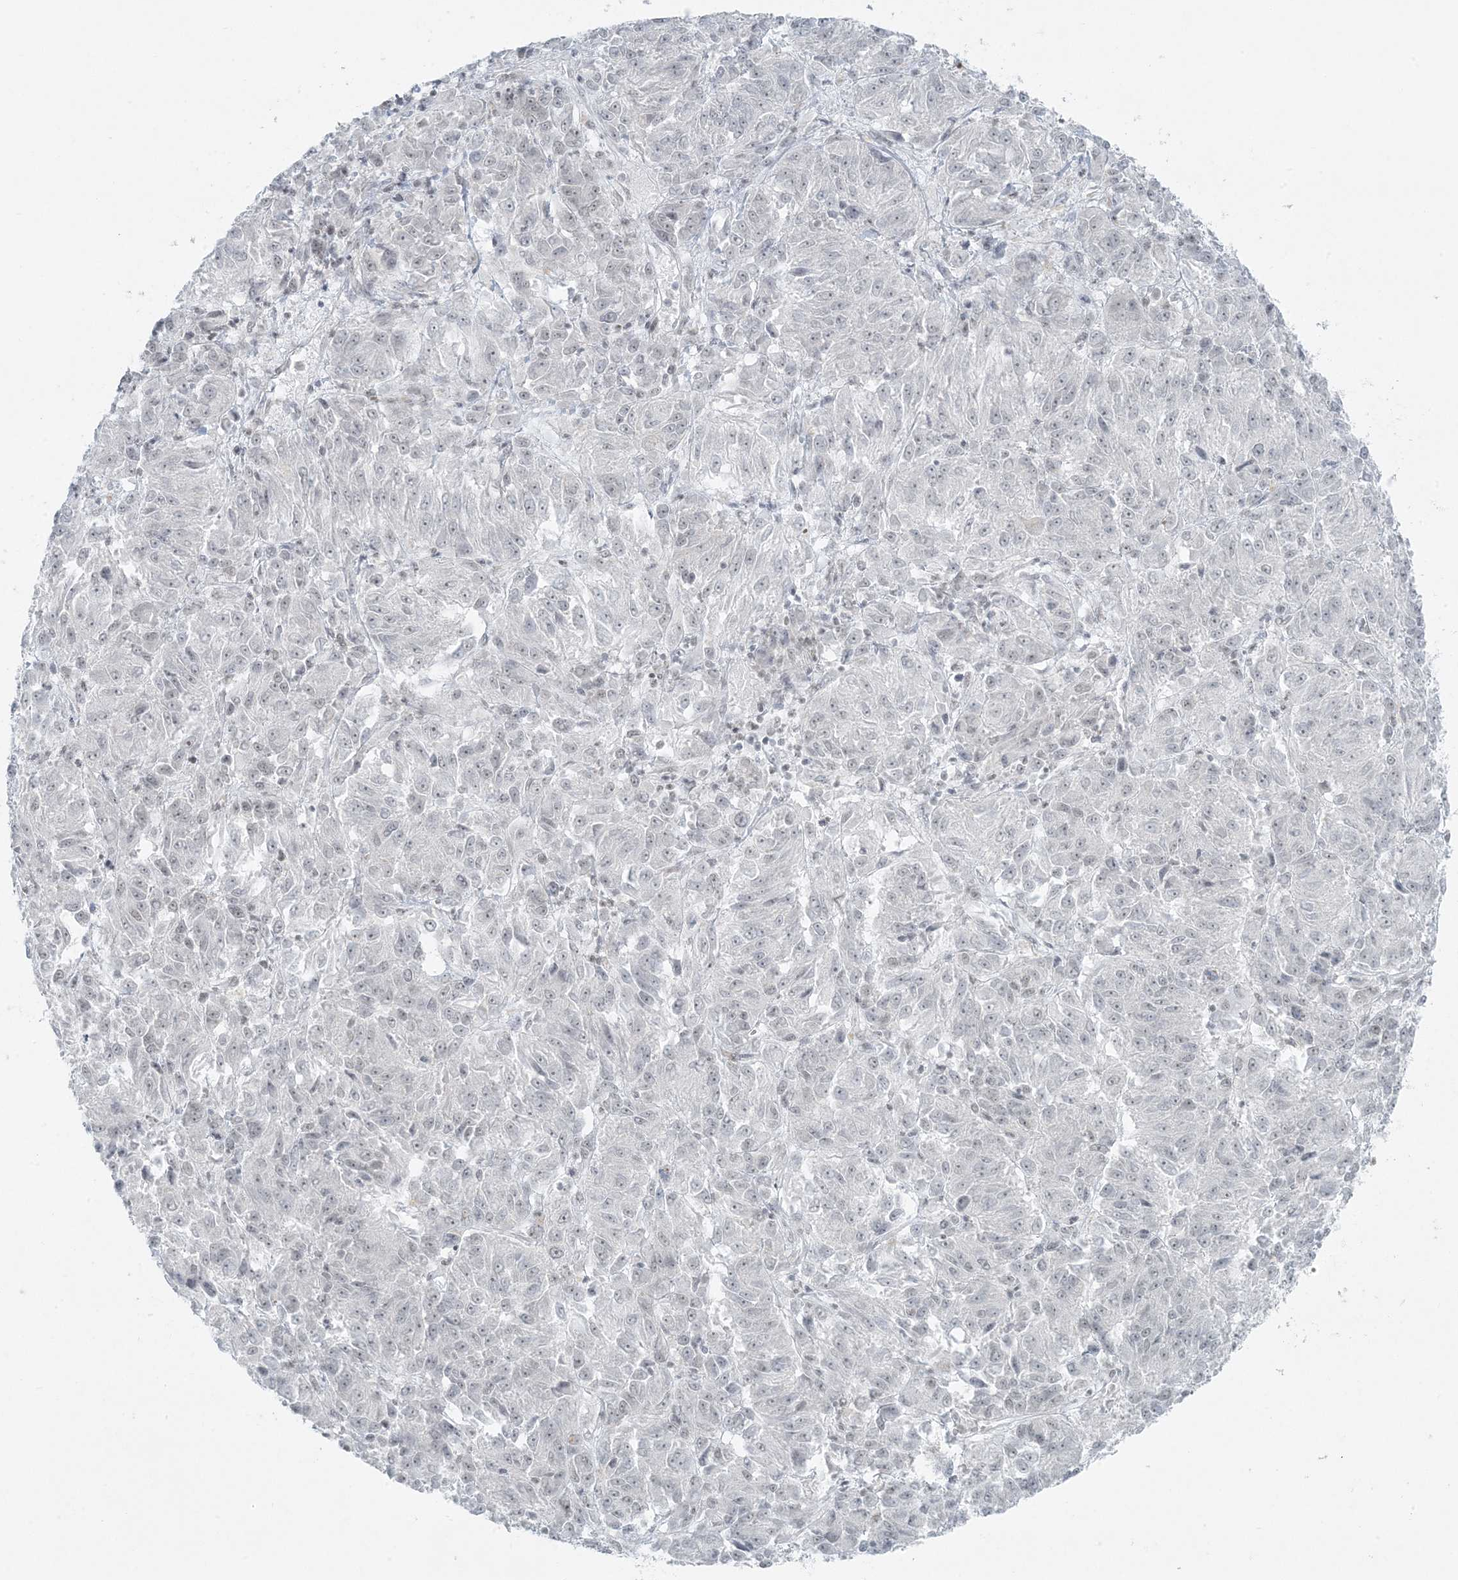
{"staining": {"intensity": "negative", "quantity": "none", "location": "none"}, "tissue": "melanoma", "cell_type": "Tumor cells", "image_type": "cancer", "snomed": [{"axis": "morphology", "description": "Malignant melanoma, Metastatic site"}, {"axis": "topography", "description": "Lung"}], "caption": "Histopathology image shows no significant protein positivity in tumor cells of malignant melanoma (metastatic site). Brightfield microscopy of immunohistochemistry (IHC) stained with DAB (3,3'-diaminobenzidine) (brown) and hematoxylin (blue), captured at high magnification.", "gene": "ZNF787", "patient": {"sex": "male", "age": 64}}